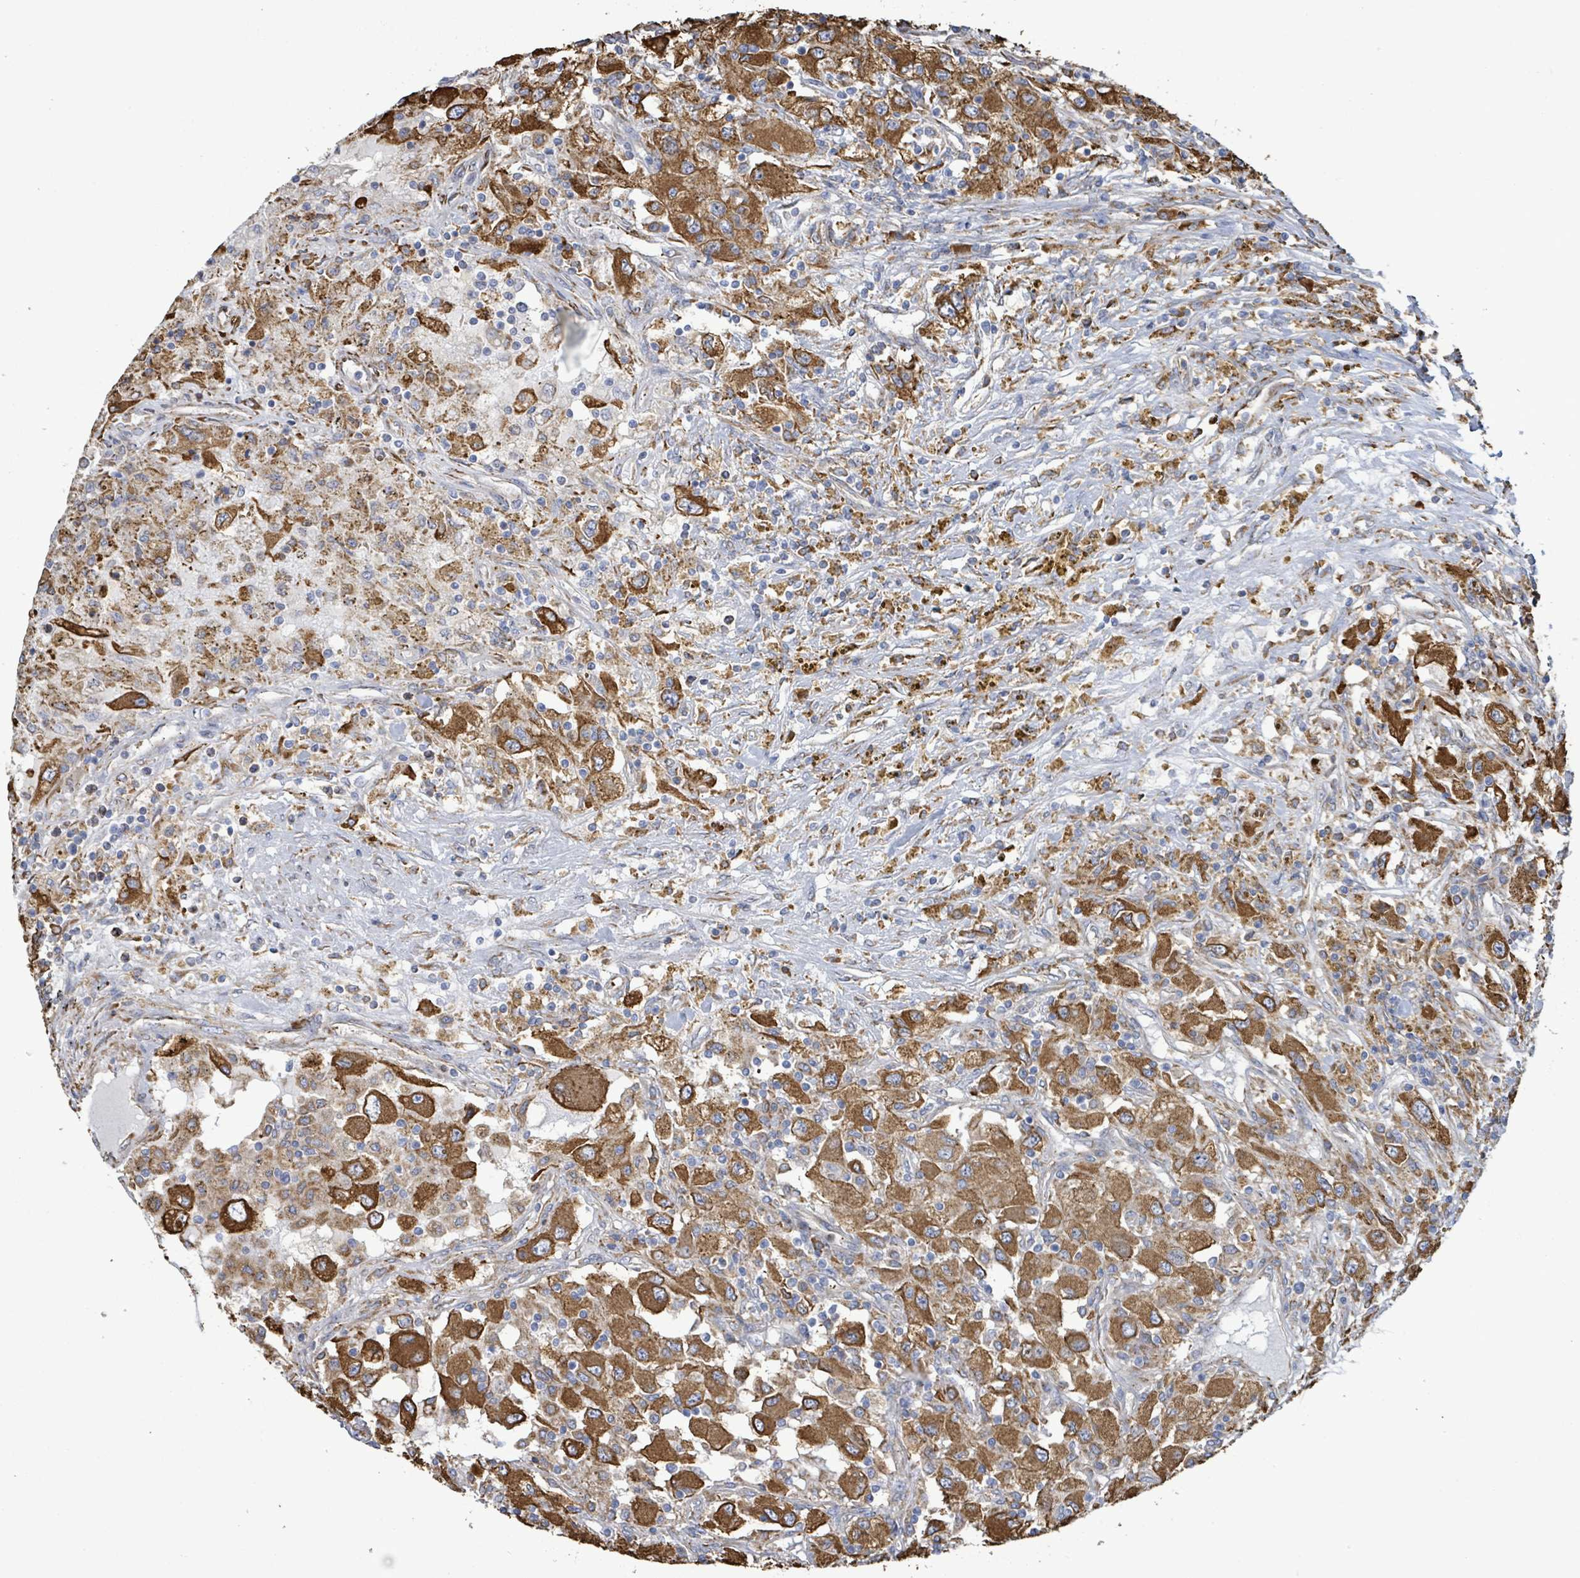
{"staining": {"intensity": "strong", "quantity": ">75%", "location": "cytoplasmic/membranous"}, "tissue": "renal cancer", "cell_type": "Tumor cells", "image_type": "cancer", "snomed": [{"axis": "morphology", "description": "Adenocarcinoma, NOS"}, {"axis": "topography", "description": "Kidney"}], "caption": "Protein staining shows strong cytoplasmic/membranous positivity in approximately >75% of tumor cells in adenocarcinoma (renal).", "gene": "RFPL4A", "patient": {"sex": "female", "age": 67}}